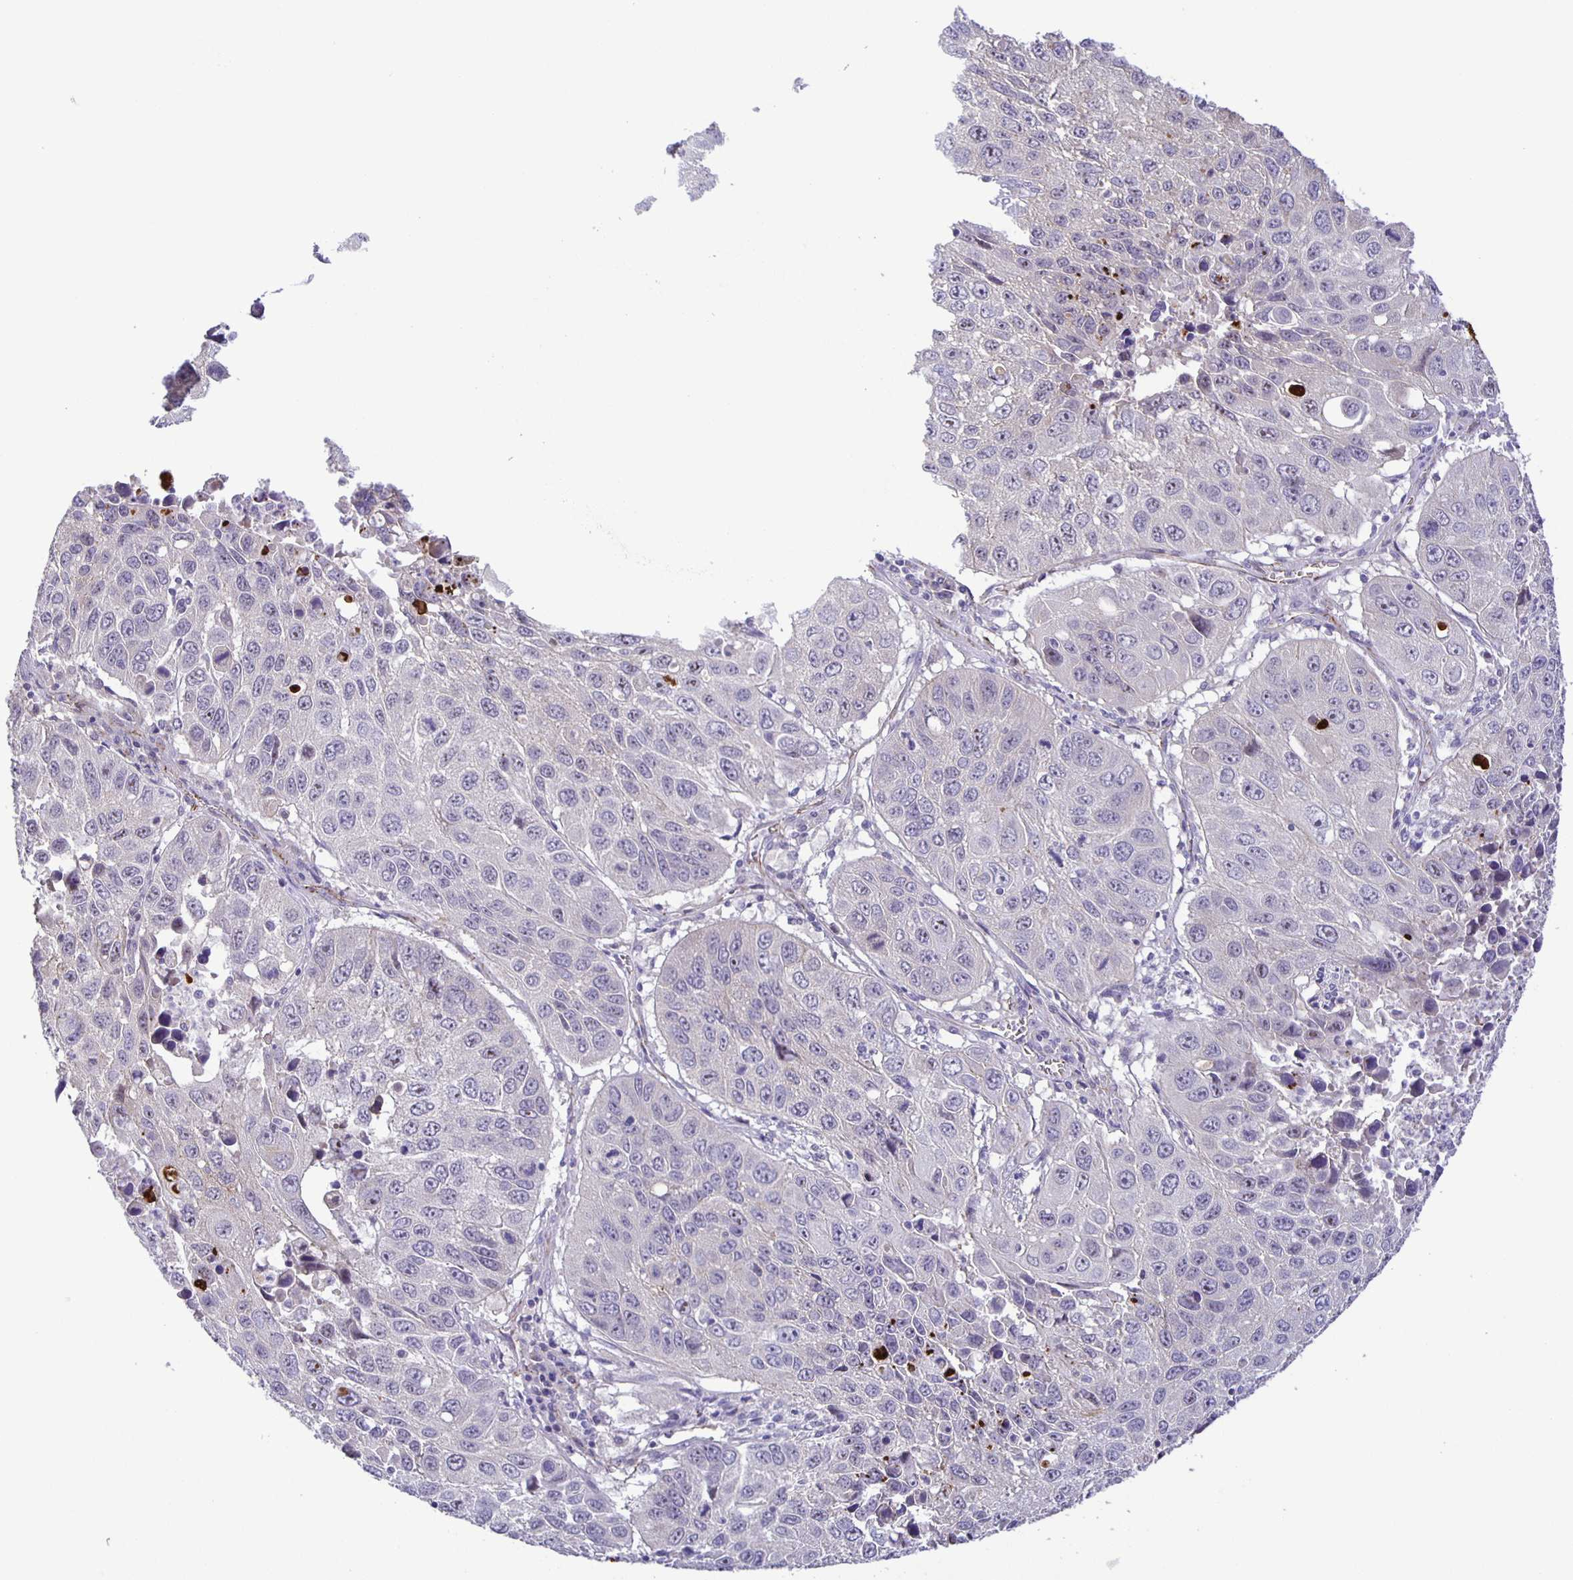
{"staining": {"intensity": "negative", "quantity": "none", "location": "none"}, "tissue": "lung cancer", "cell_type": "Tumor cells", "image_type": "cancer", "snomed": [{"axis": "morphology", "description": "Squamous cell carcinoma, NOS"}, {"axis": "topography", "description": "Lung"}], "caption": "Immunohistochemistry of human lung squamous cell carcinoma displays no staining in tumor cells.", "gene": "JMJD4", "patient": {"sex": "female", "age": 61}}